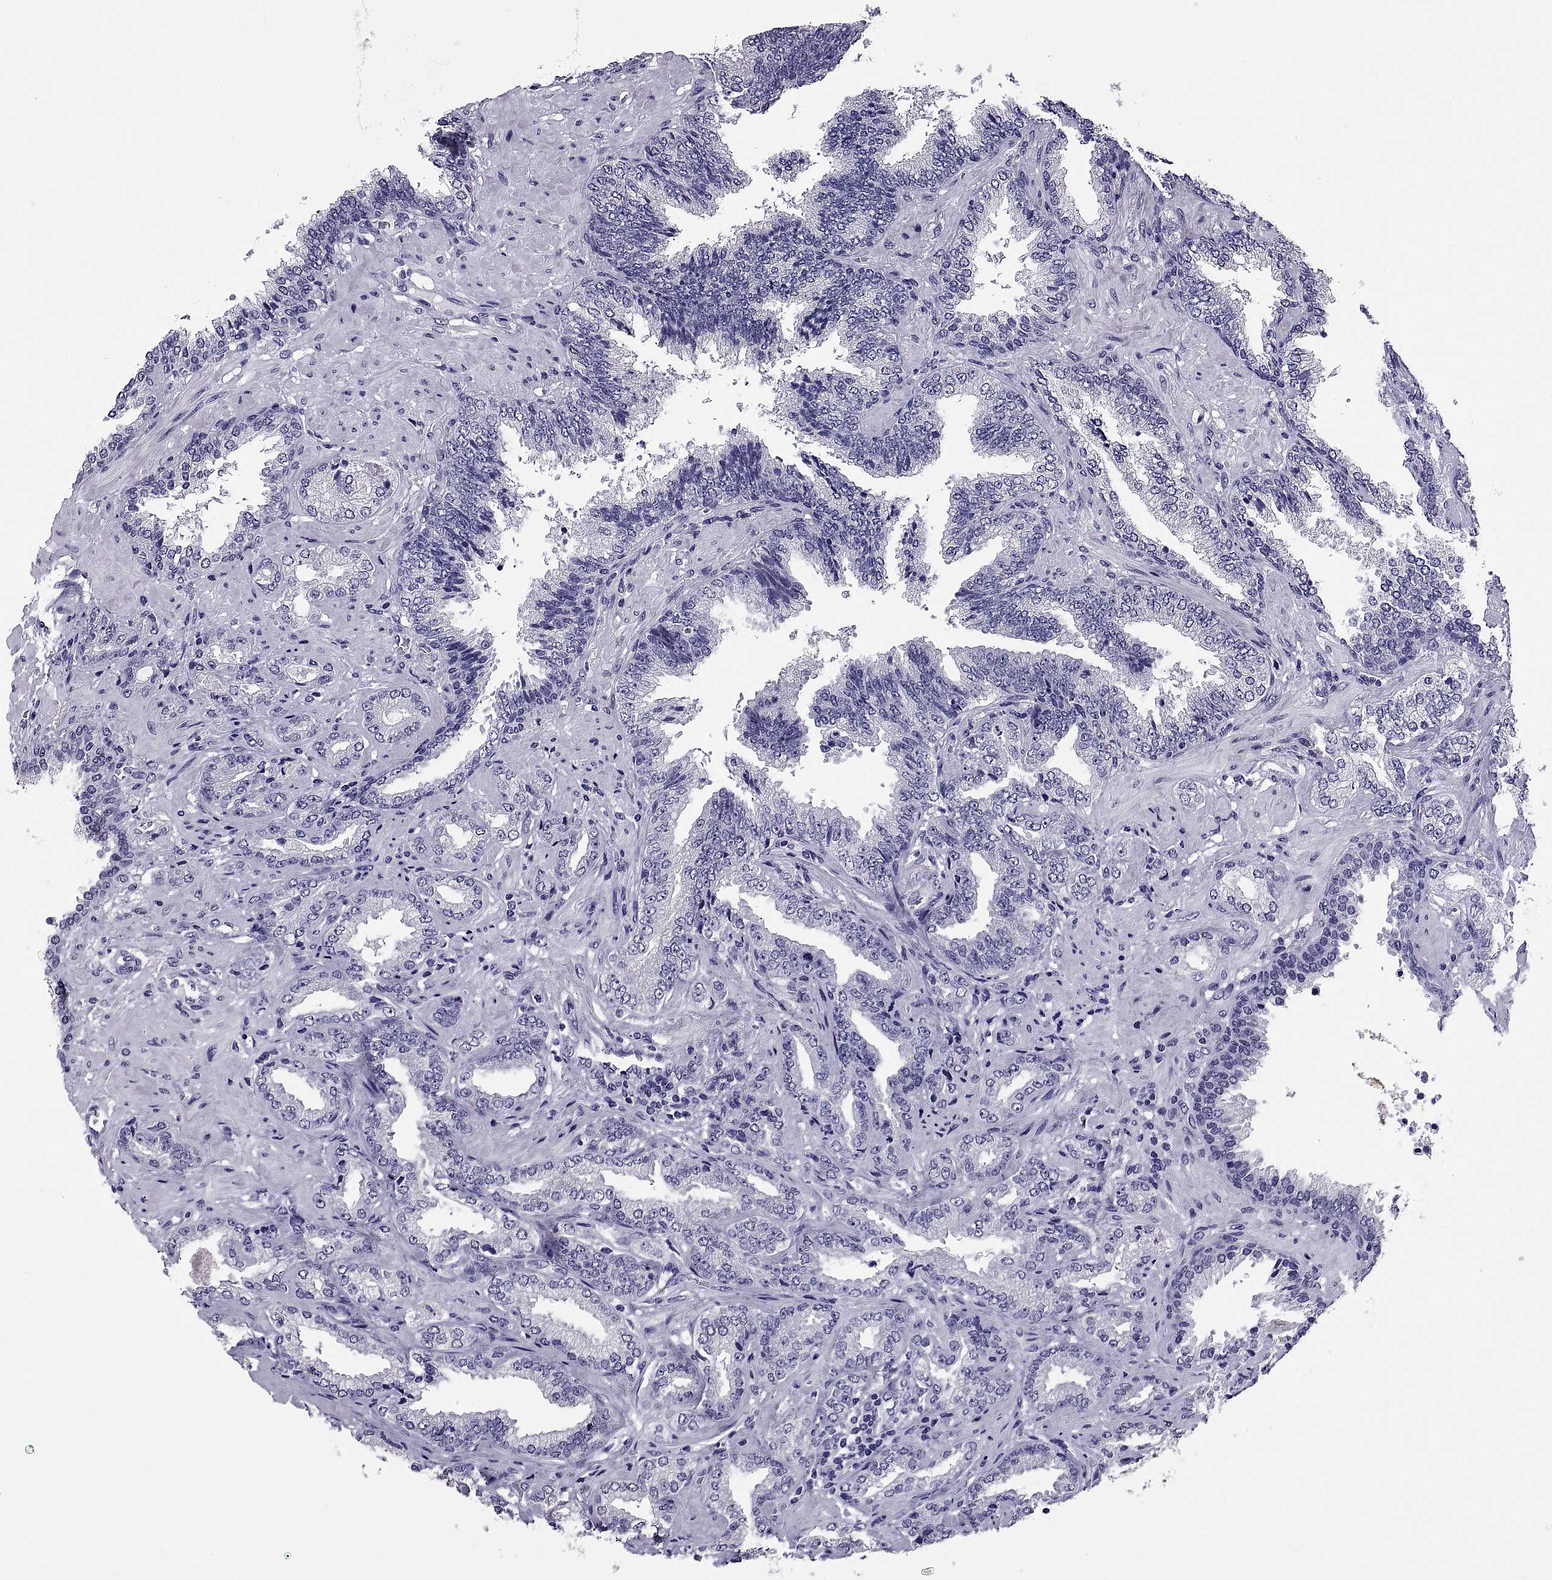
{"staining": {"intensity": "negative", "quantity": "none", "location": "none"}, "tissue": "prostate cancer", "cell_type": "Tumor cells", "image_type": "cancer", "snomed": [{"axis": "morphology", "description": "Adenocarcinoma, Low grade"}, {"axis": "topography", "description": "Prostate"}], "caption": "There is no significant positivity in tumor cells of prostate cancer.", "gene": "TGFBR3L", "patient": {"sex": "male", "age": 68}}